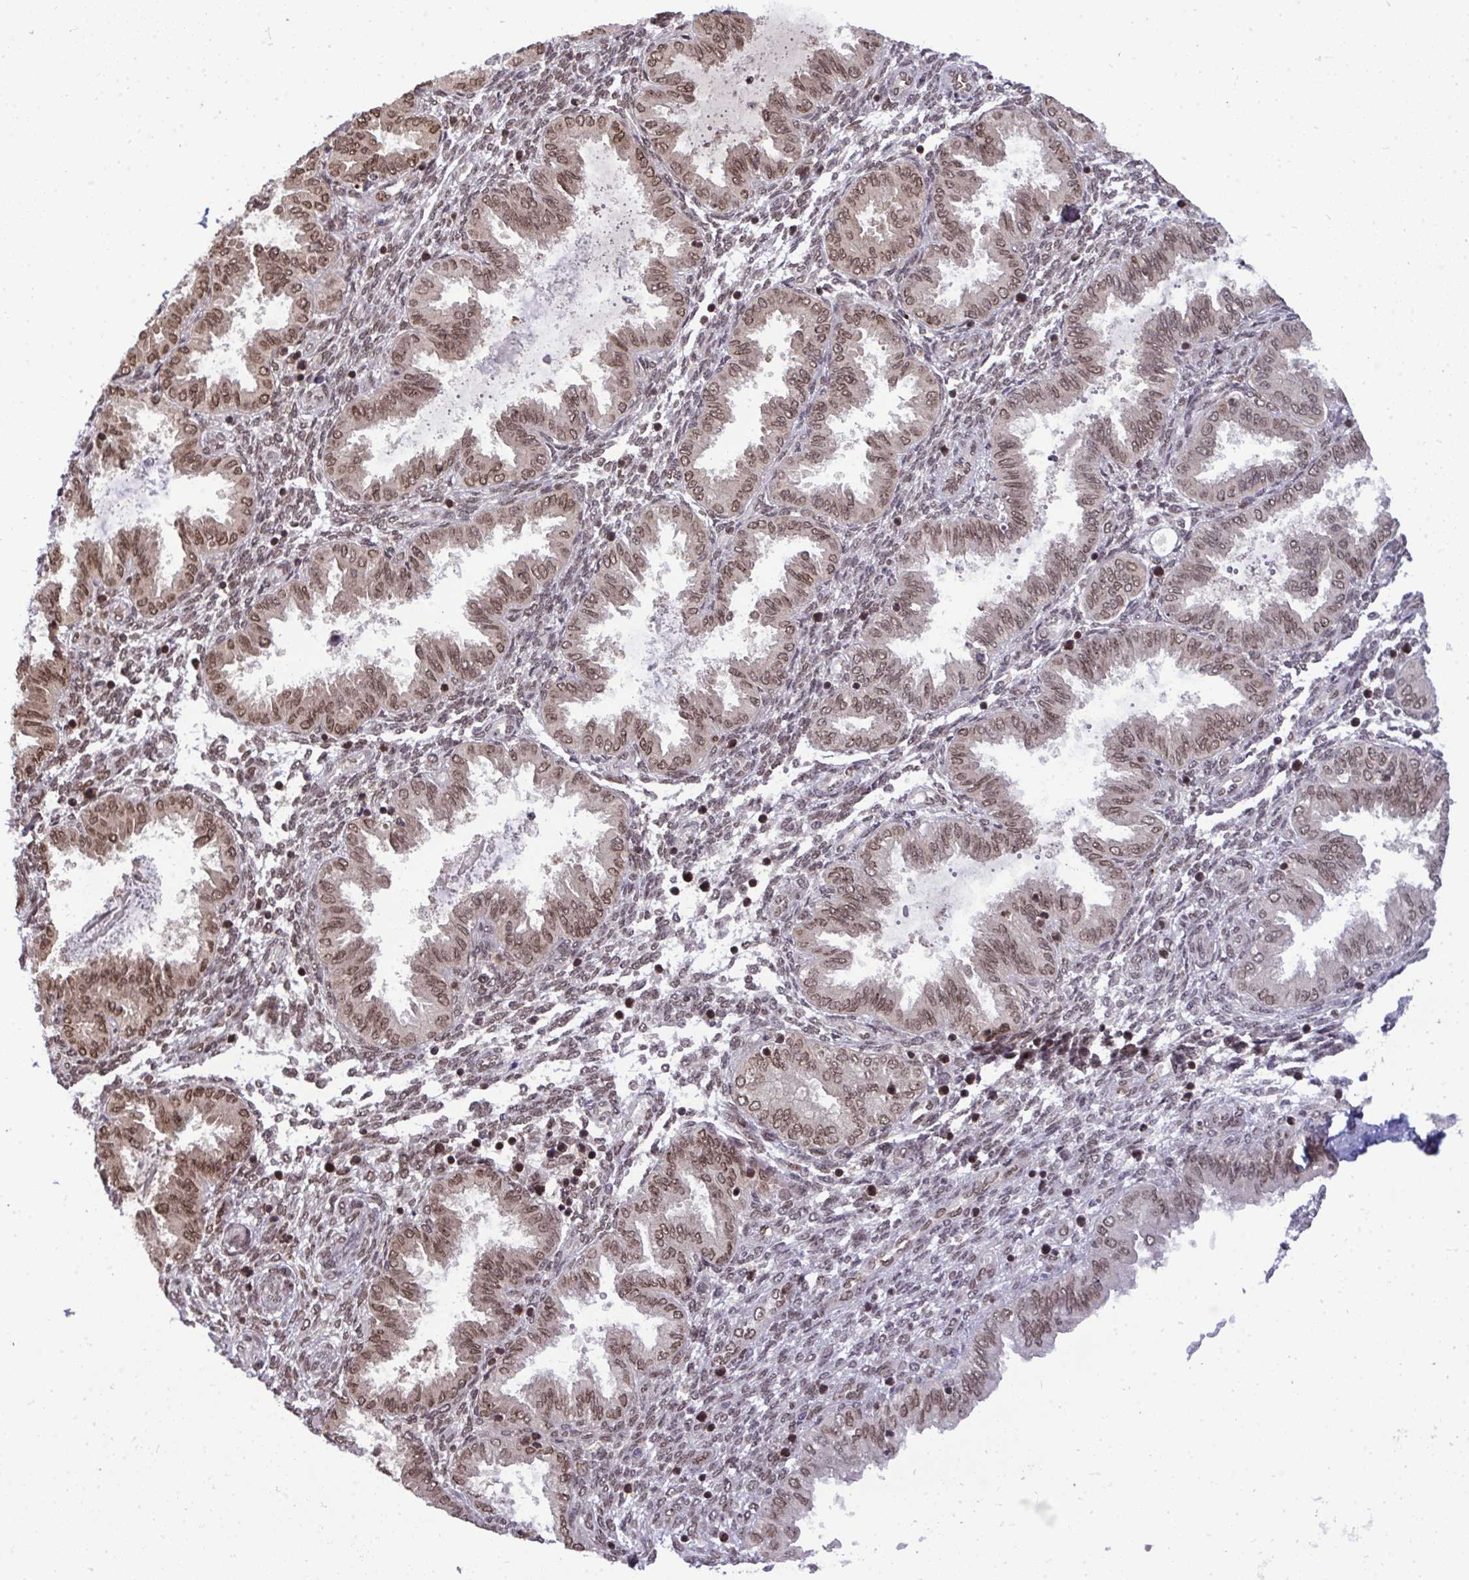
{"staining": {"intensity": "moderate", "quantity": "25%-75%", "location": "nuclear"}, "tissue": "endometrium", "cell_type": "Cells in endometrial stroma", "image_type": "normal", "snomed": [{"axis": "morphology", "description": "Normal tissue, NOS"}, {"axis": "topography", "description": "Endometrium"}], "caption": "Moderate nuclear staining is present in approximately 25%-75% of cells in endometrial stroma in normal endometrium.", "gene": "JPT1", "patient": {"sex": "female", "age": 33}}